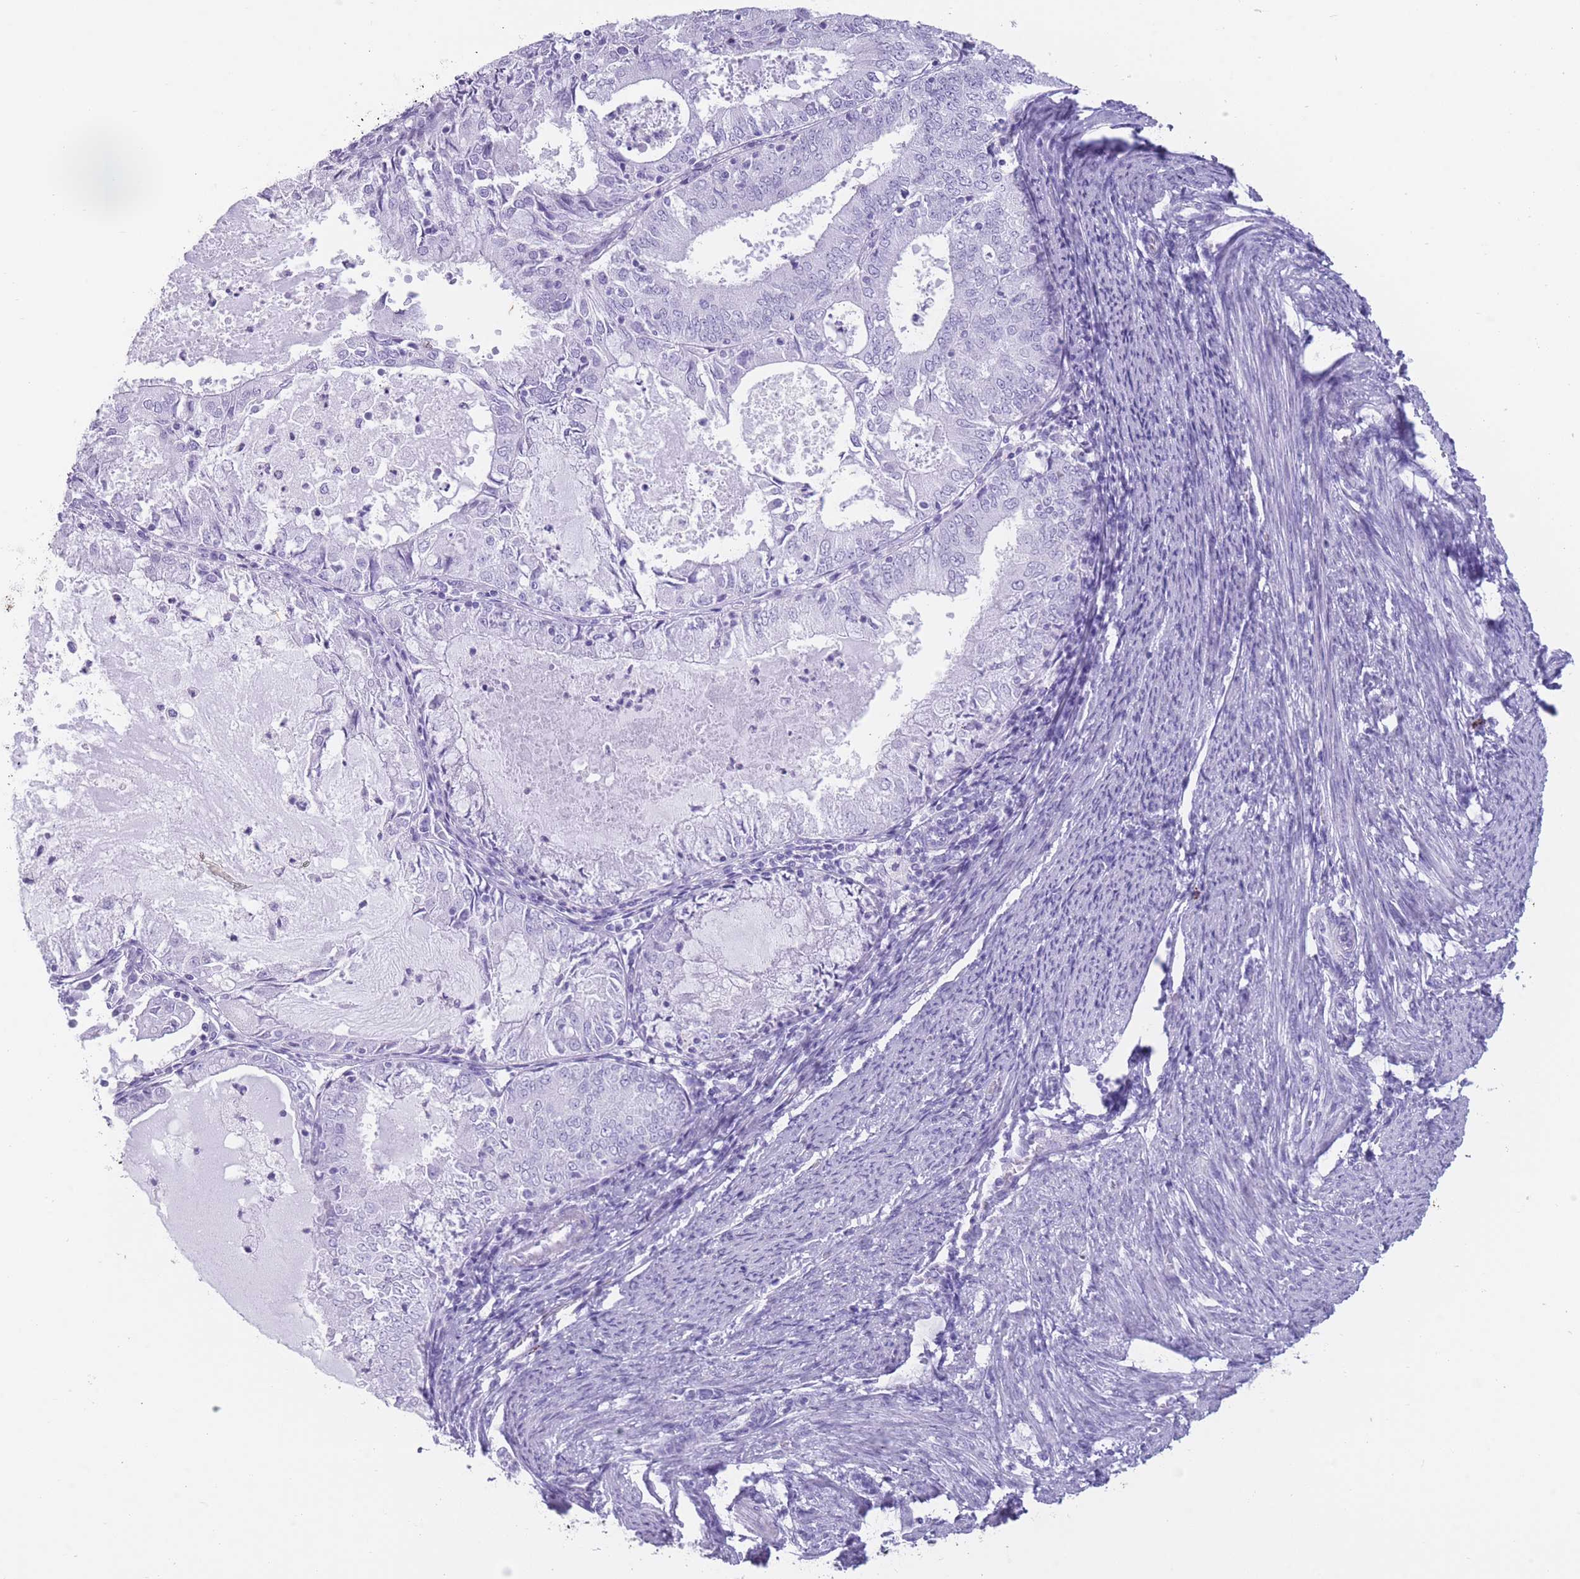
{"staining": {"intensity": "negative", "quantity": "none", "location": "none"}, "tissue": "endometrial cancer", "cell_type": "Tumor cells", "image_type": "cancer", "snomed": [{"axis": "morphology", "description": "Adenocarcinoma, NOS"}, {"axis": "topography", "description": "Endometrium"}], "caption": "This is an immunohistochemistry (IHC) histopathology image of human endometrial cancer (adenocarcinoma). There is no positivity in tumor cells.", "gene": "OR4F21", "patient": {"sex": "female", "age": 57}}